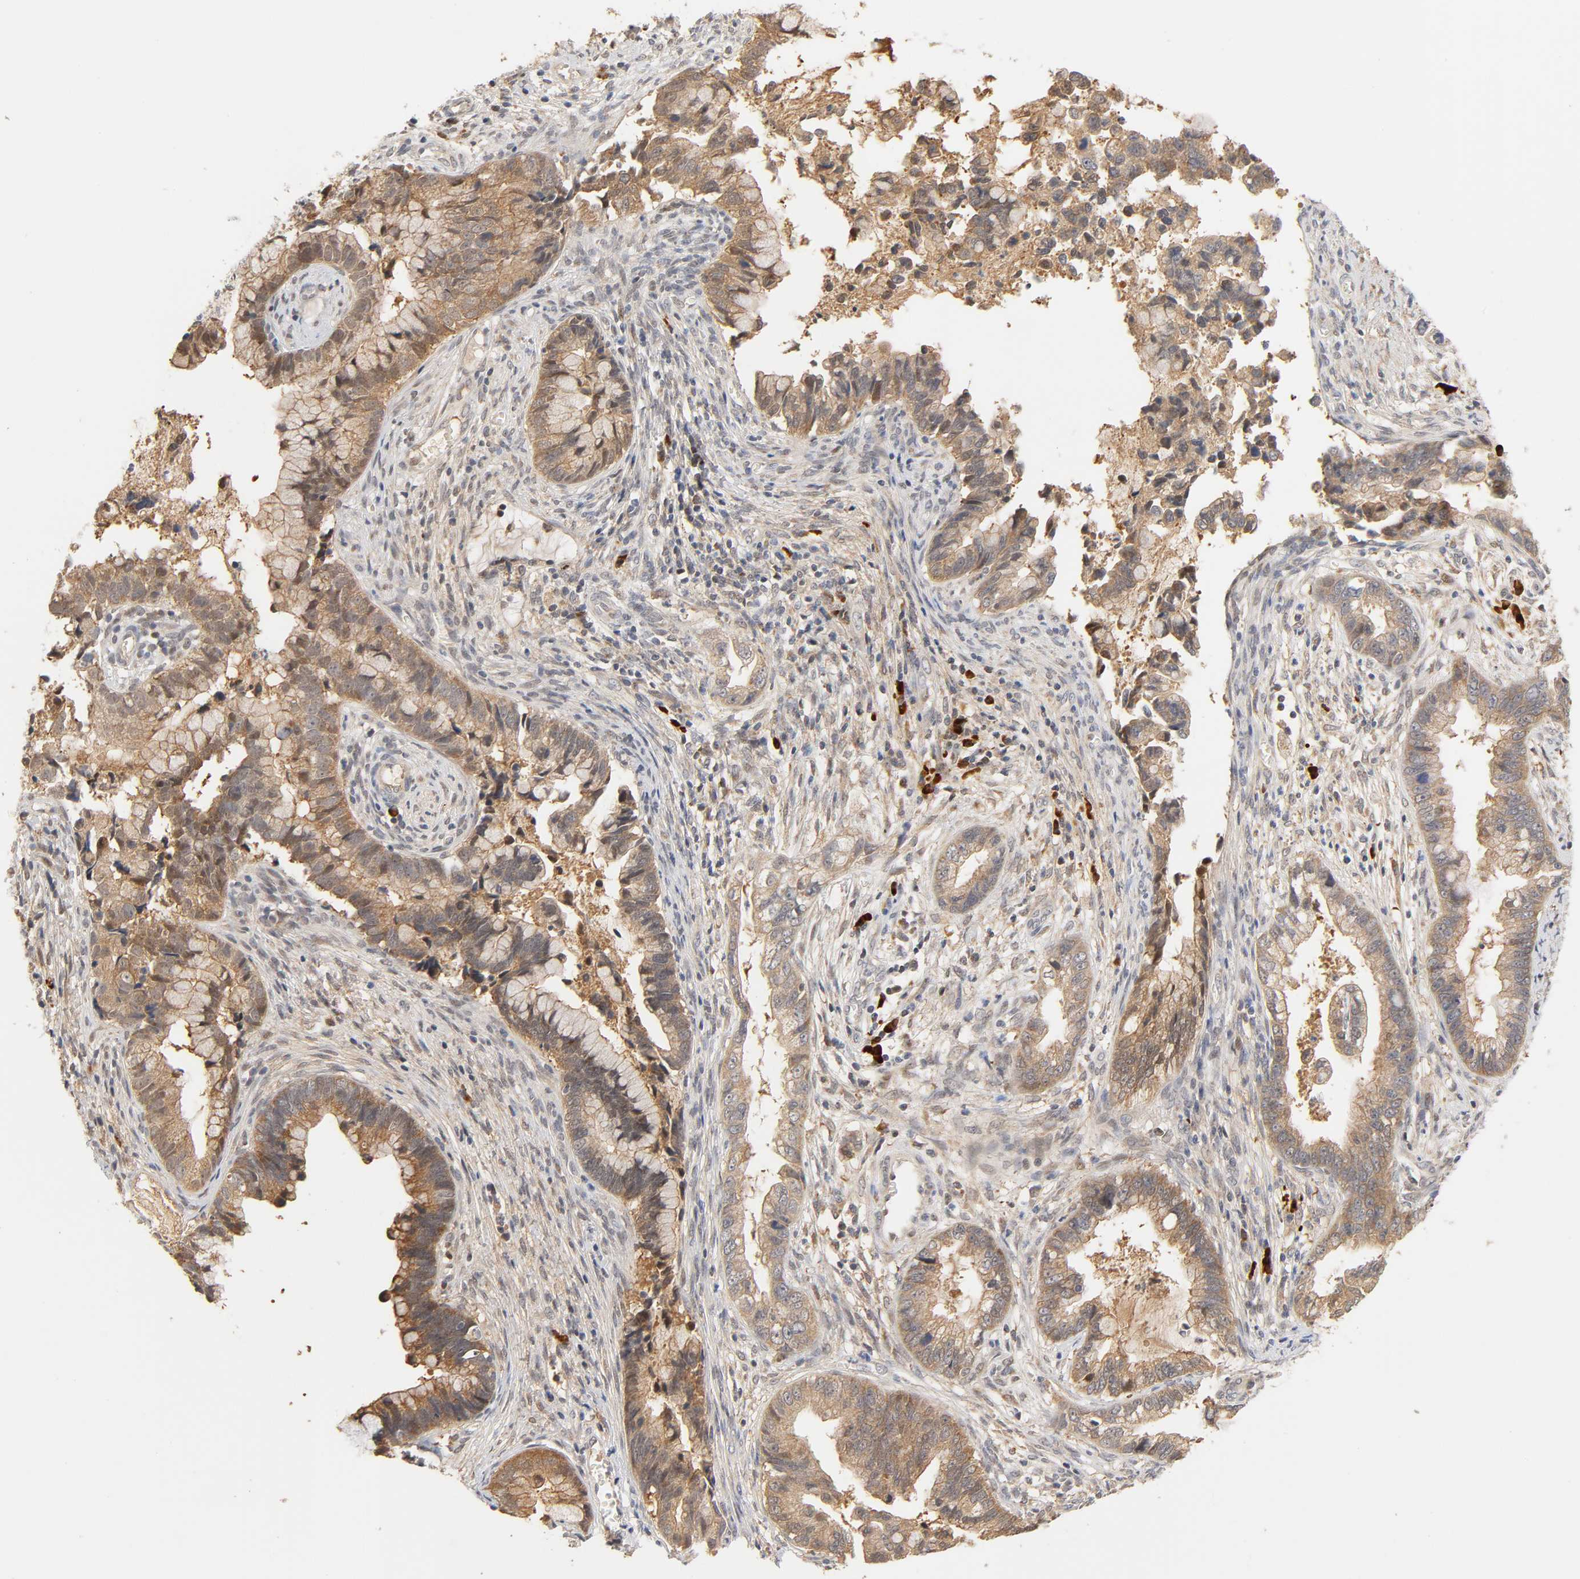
{"staining": {"intensity": "strong", "quantity": ">75%", "location": "cytoplasmic/membranous,nuclear"}, "tissue": "cervical cancer", "cell_type": "Tumor cells", "image_type": "cancer", "snomed": [{"axis": "morphology", "description": "Adenocarcinoma, NOS"}, {"axis": "topography", "description": "Cervix"}], "caption": "DAB (3,3'-diaminobenzidine) immunohistochemical staining of human cervical adenocarcinoma reveals strong cytoplasmic/membranous and nuclear protein staining in approximately >75% of tumor cells.", "gene": "GSTZ1", "patient": {"sex": "female", "age": 44}}